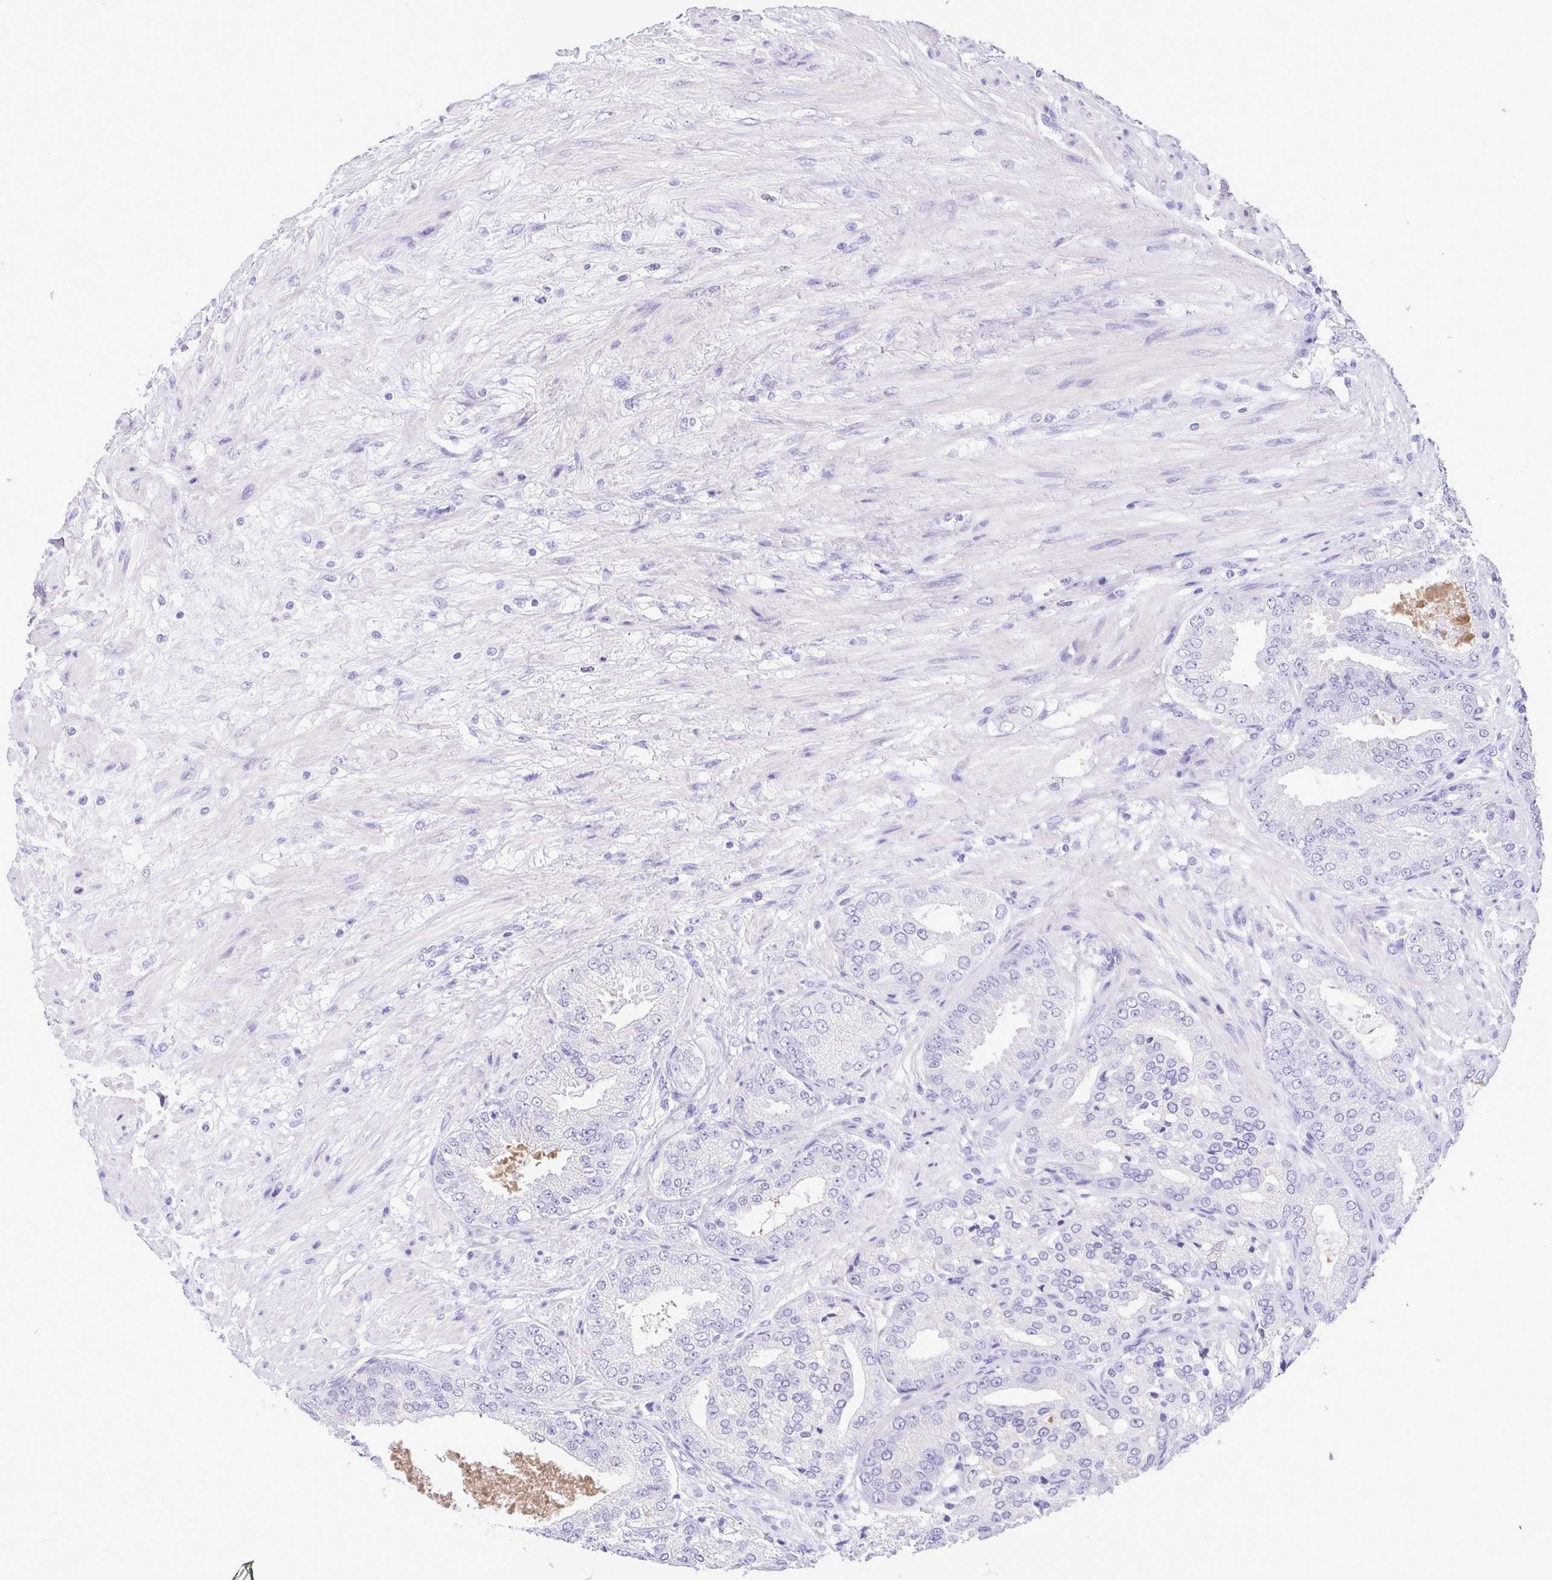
{"staining": {"intensity": "negative", "quantity": "none", "location": "none"}, "tissue": "prostate cancer", "cell_type": "Tumor cells", "image_type": "cancer", "snomed": [{"axis": "morphology", "description": "Adenocarcinoma, High grade"}, {"axis": "topography", "description": "Prostate"}], "caption": "IHC of prostate high-grade adenocarcinoma shows no expression in tumor cells. (DAB (3,3'-diaminobenzidine) immunohistochemistry (IHC), high magnification).", "gene": "OVGP1", "patient": {"sex": "male", "age": 71}}